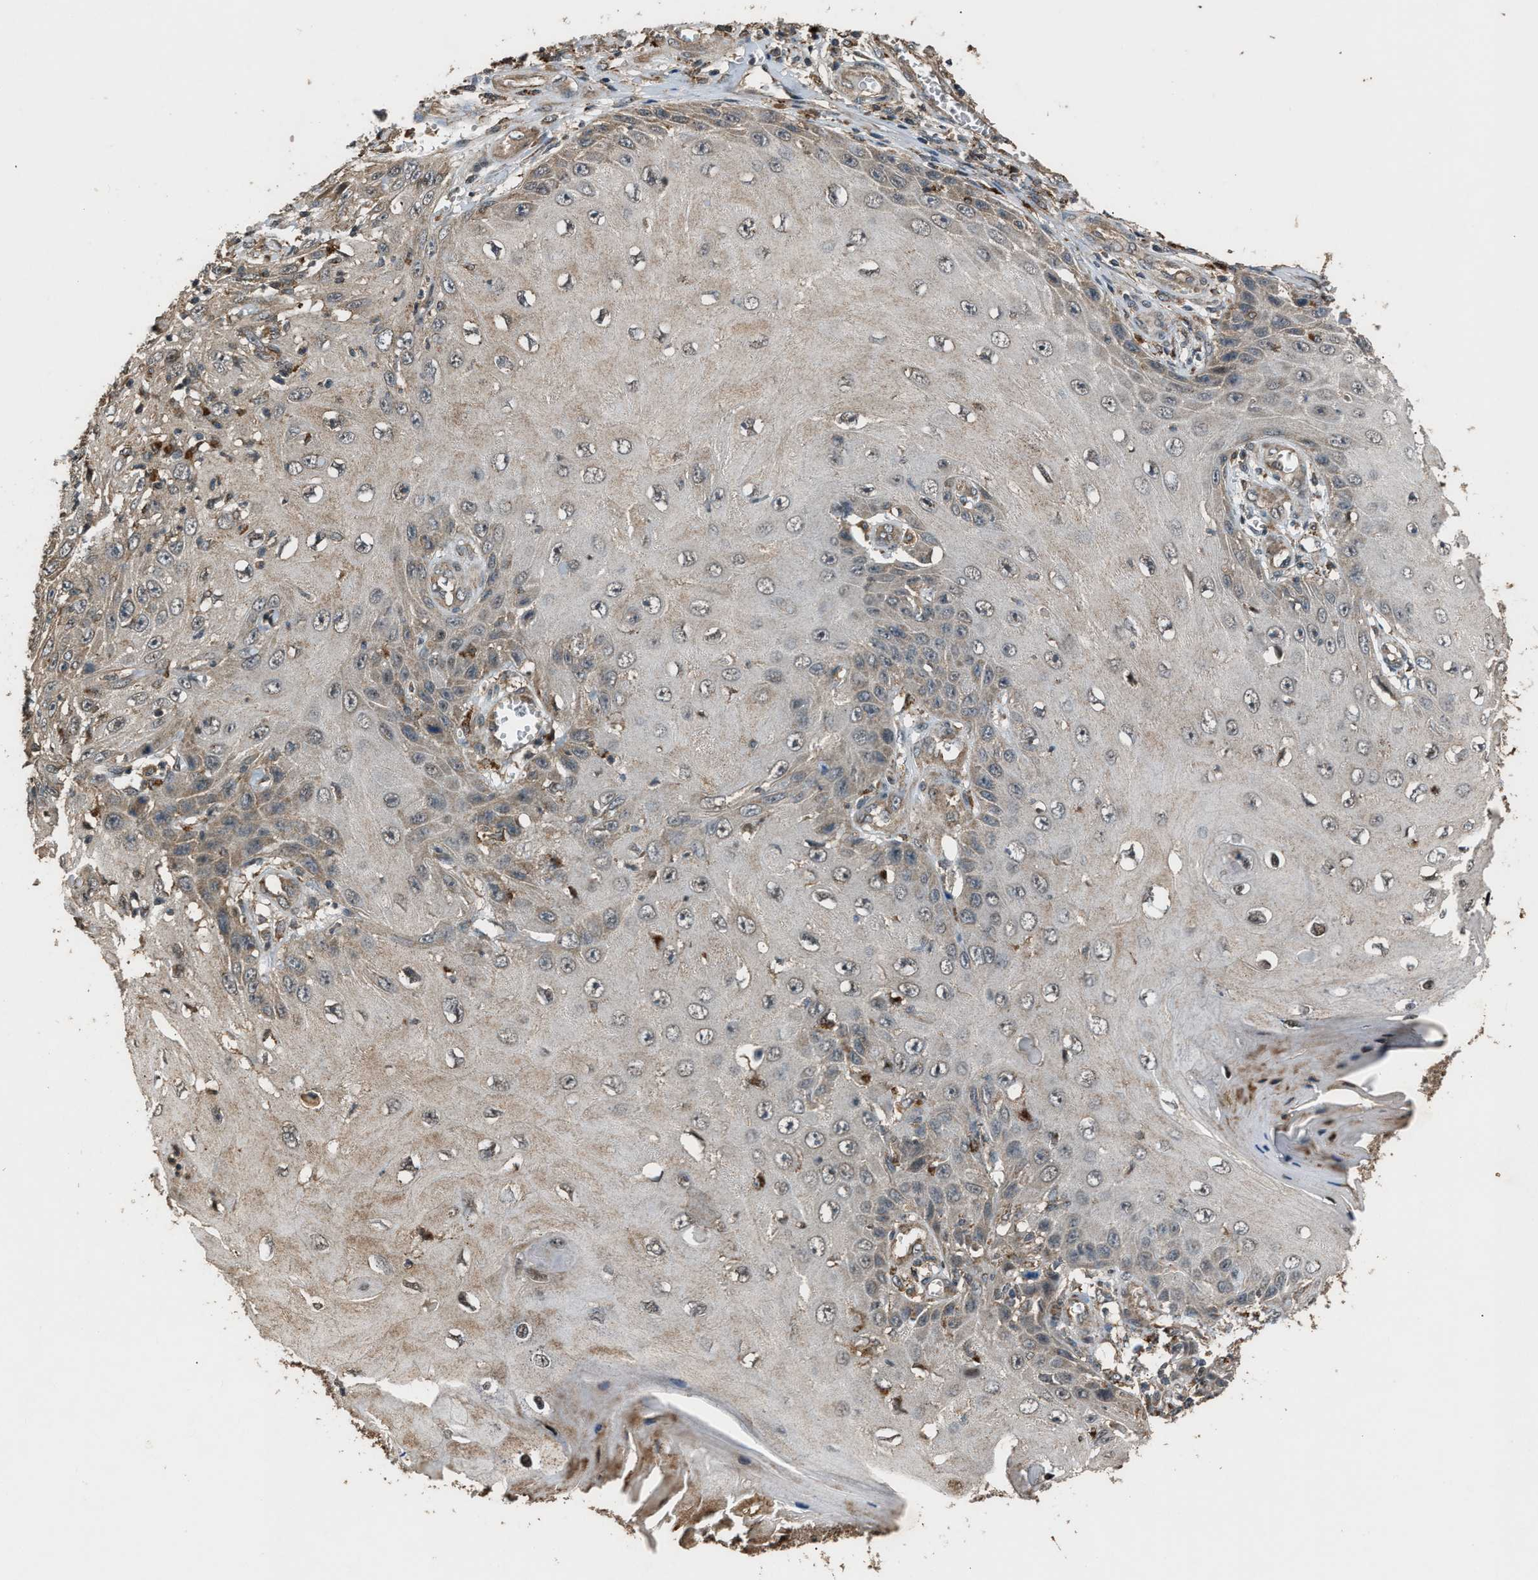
{"staining": {"intensity": "weak", "quantity": ">75%", "location": "cytoplasmic/membranous"}, "tissue": "skin cancer", "cell_type": "Tumor cells", "image_type": "cancer", "snomed": [{"axis": "morphology", "description": "Squamous cell carcinoma, NOS"}, {"axis": "topography", "description": "Skin"}], "caption": "Weak cytoplasmic/membranous expression for a protein is seen in approximately >75% of tumor cells of skin squamous cell carcinoma using immunohistochemistry (IHC).", "gene": "PSMD1", "patient": {"sex": "female", "age": 73}}